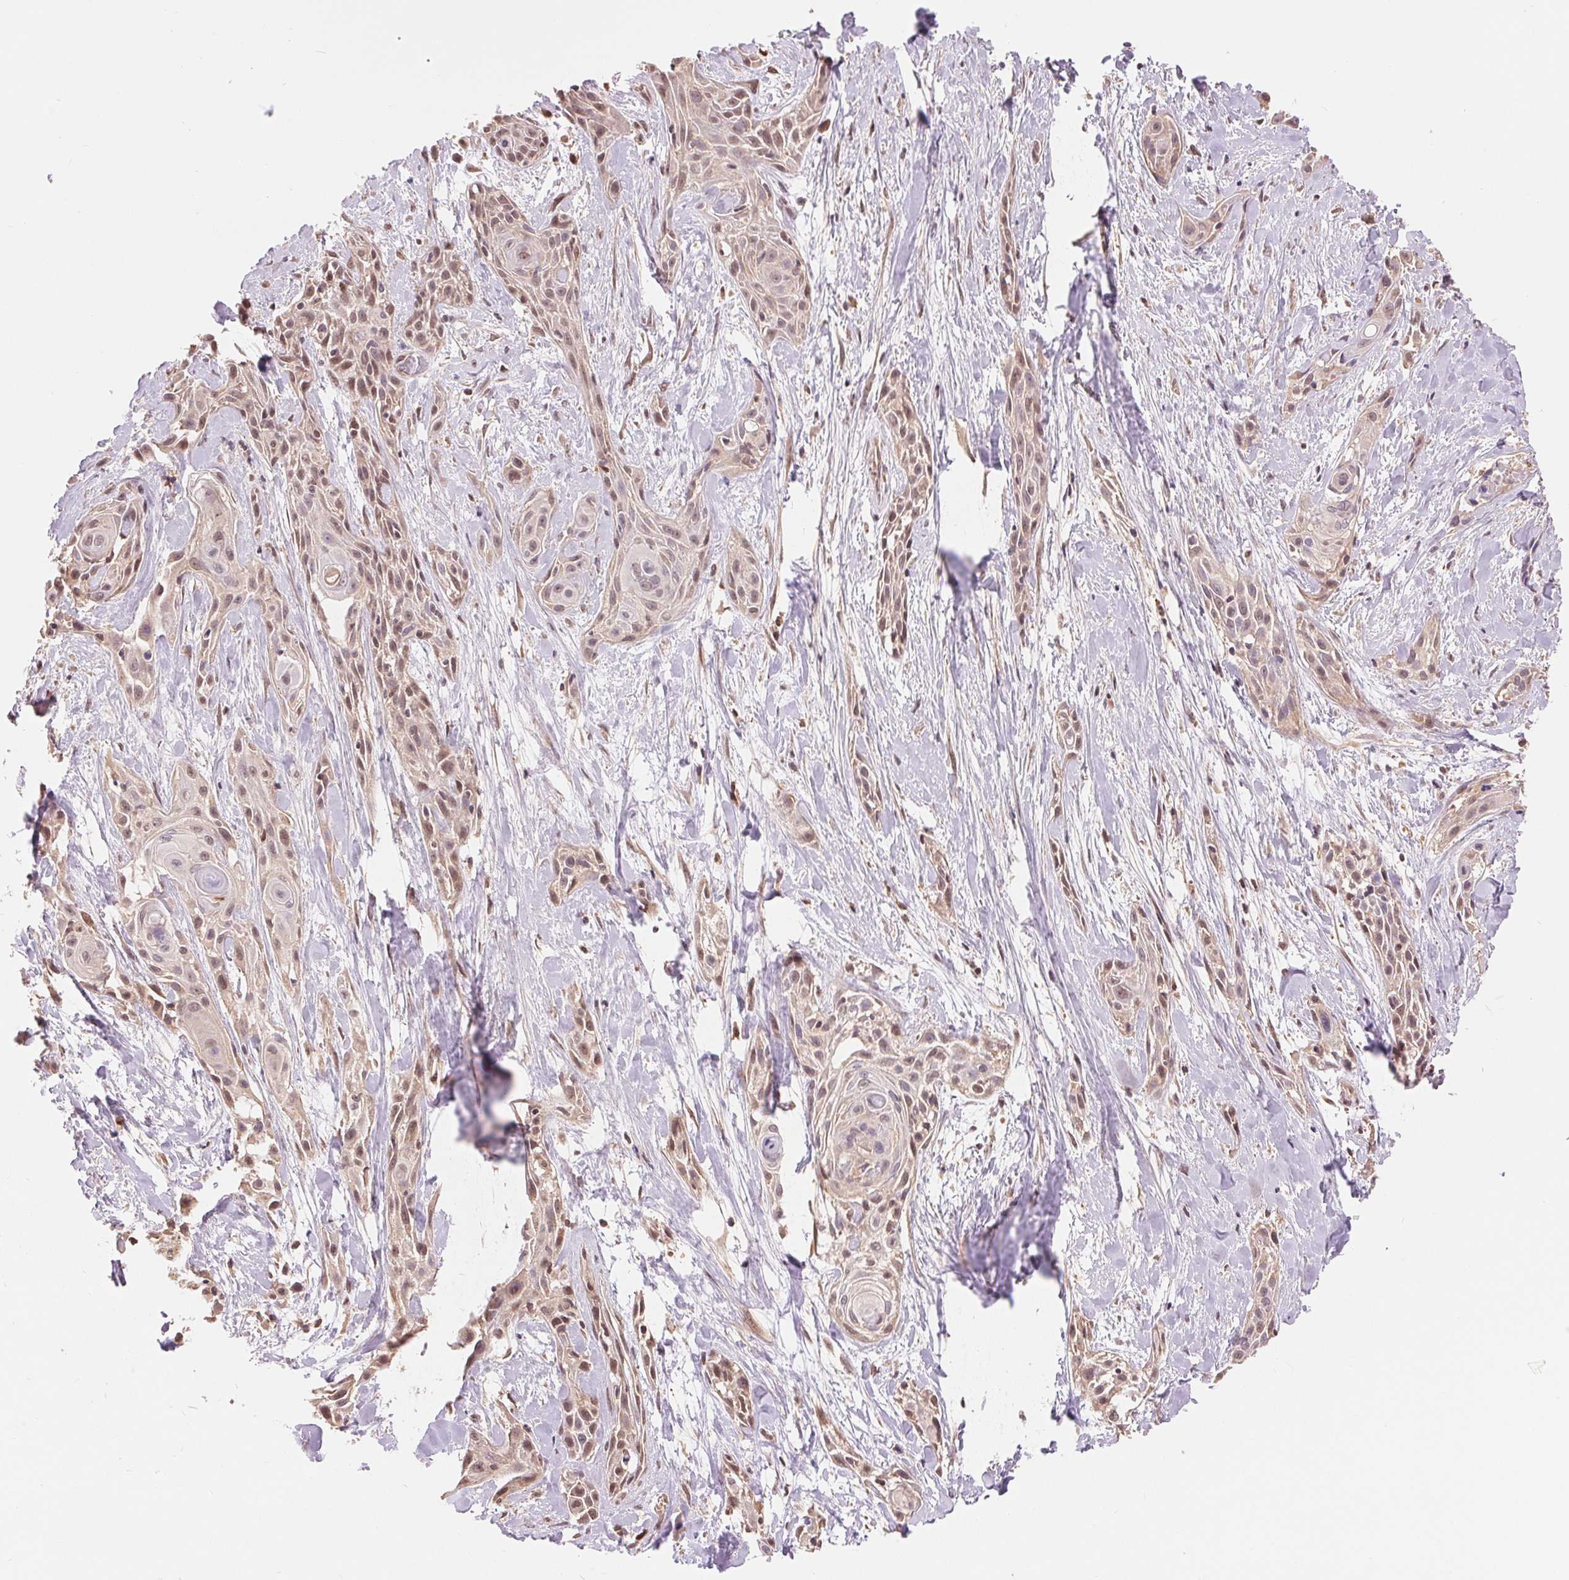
{"staining": {"intensity": "moderate", "quantity": ">75%", "location": "nuclear"}, "tissue": "skin cancer", "cell_type": "Tumor cells", "image_type": "cancer", "snomed": [{"axis": "morphology", "description": "Squamous cell carcinoma, NOS"}, {"axis": "topography", "description": "Skin"}, {"axis": "topography", "description": "Anal"}], "caption": "Immunohistochemistry of skin squamous cell carcinoma exhibits medium levels of moderate nuclear expression in about >75% of tumor cells.", "gene": "TMEM273", "patient": {"sex": "male", "age": 64}}